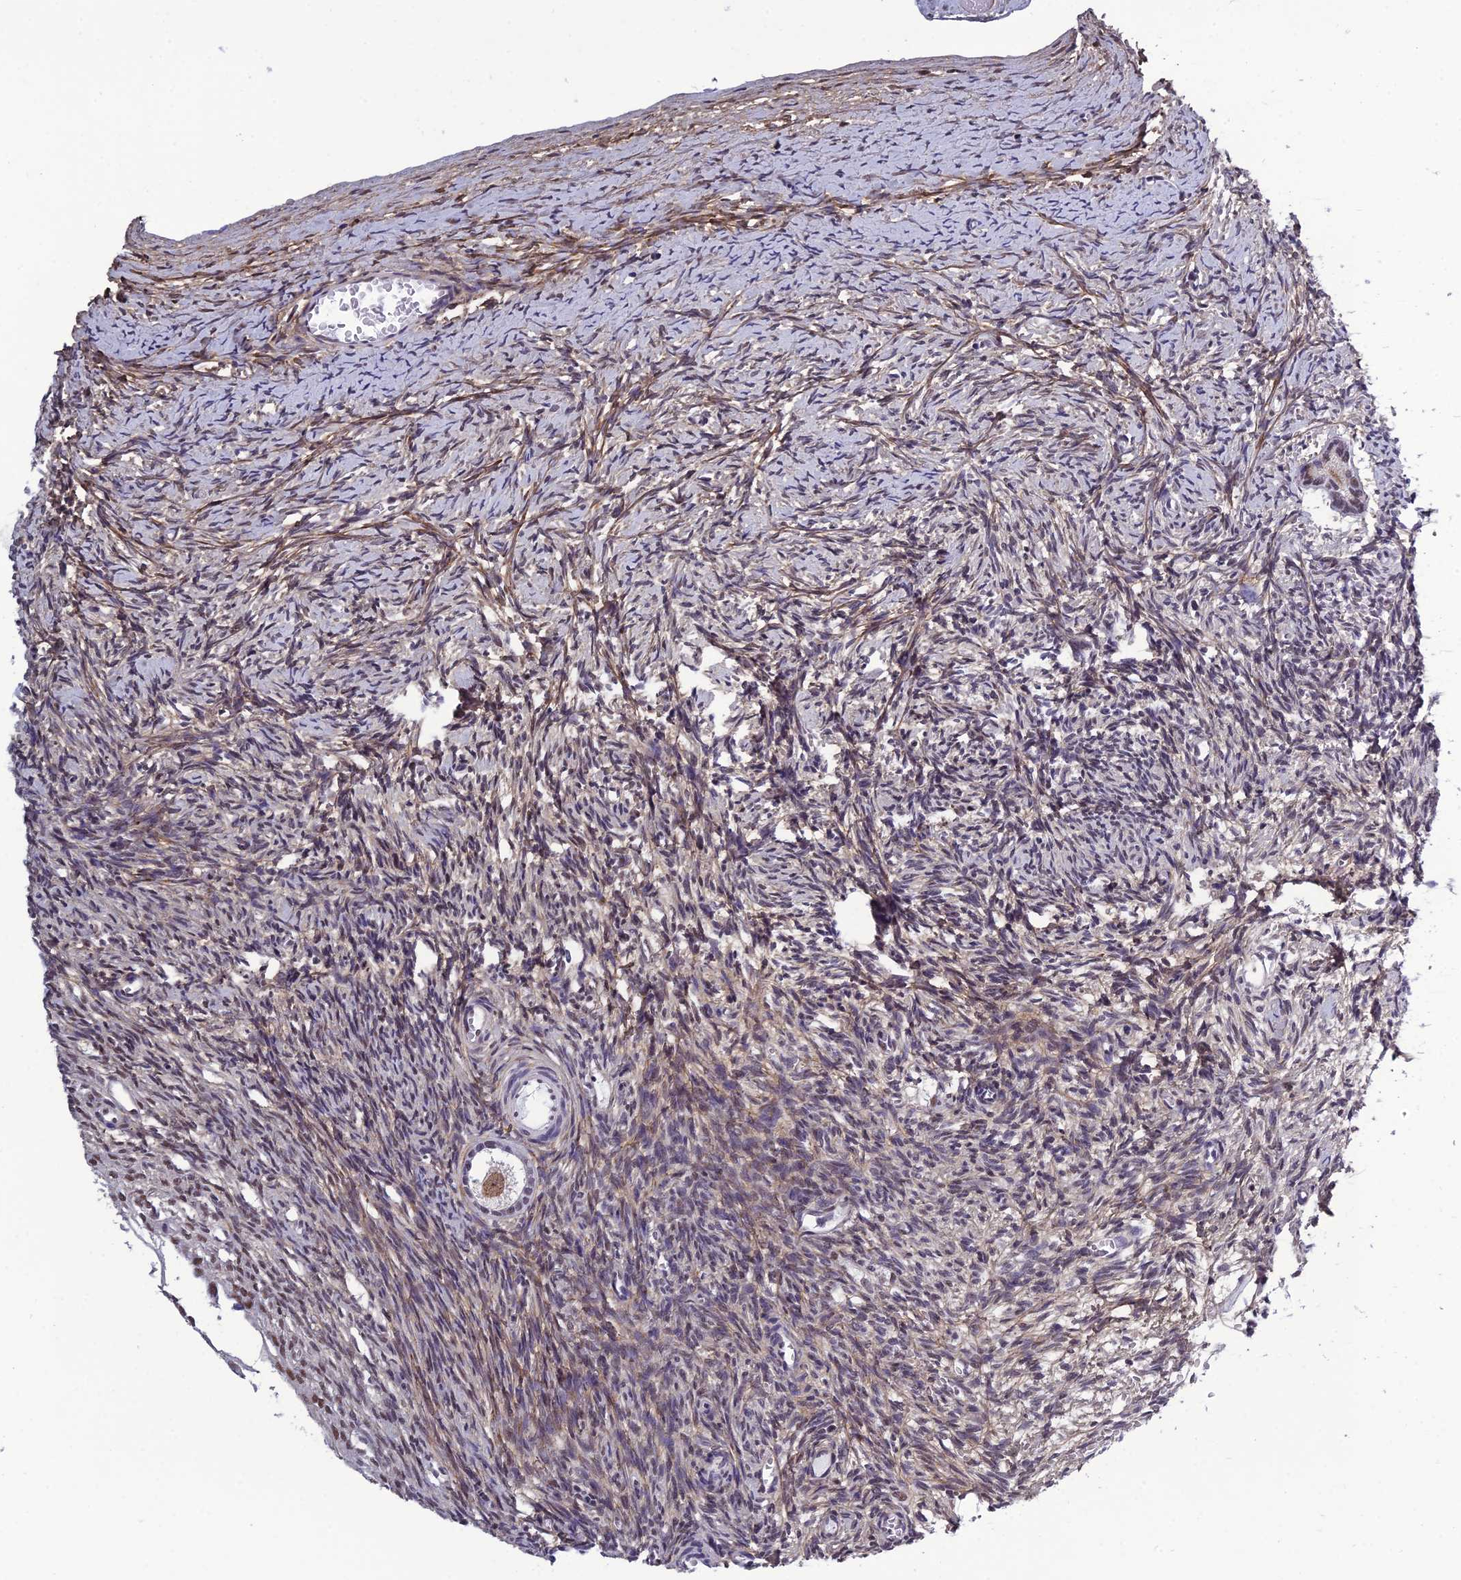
{"staining": {"intensity": "weak", "quantity": "25%-75%", "location": "cytoplasmic/membranous"}, "tissue": "ovary", "cell_type": "Follicle cells", "image_type": "normal", "snomed": [{"axis": "morphology", "description": "Normal tissue, NOS"}, {"axis": "topography", "description": "Ovary"}], "caption": "Ovary was stained to show a protein in brown. There is low levels of weak cytoplasmic/membranous expression in about 25%-75% of follicle cells. (DAB = brown stain, brightfield microscopy at high magnification).", "gene": "RSRC1", "patient": {"sex": "female", "age": 39}}